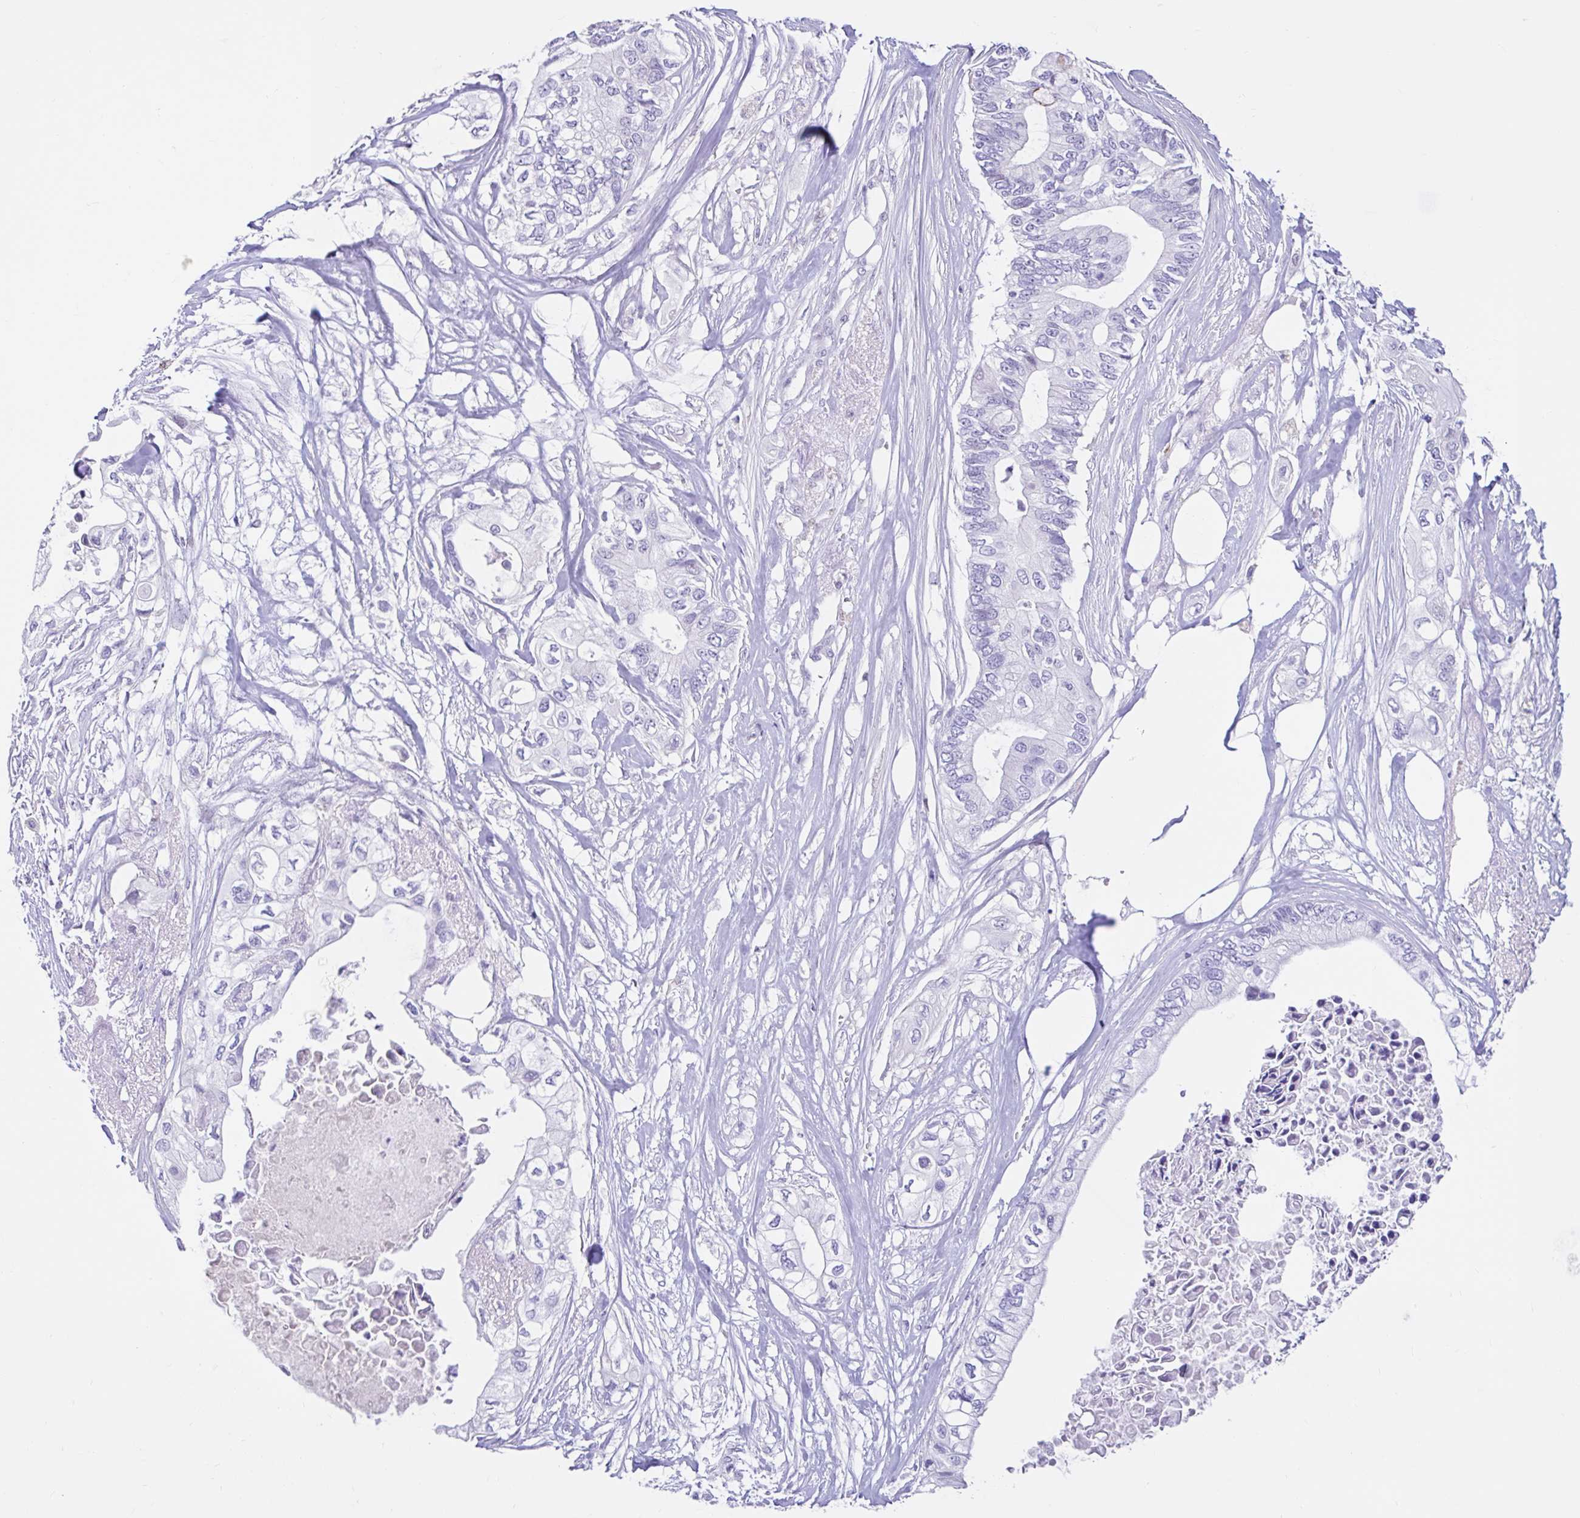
{"staining": {"intensity": "negative", "quantity": "none", "location": "none"}, "tissue": "pancreatic cancer", "cell_type": "Tumor cells", "image_type": "cancer", "snomed": [{"axis": "morphology", "description": "Adenocarcinoma, NOS"}, {"axis": "topography", "description": "Pancreas"}], "caption": "An immunohistochemistry micrograph of pancreatic cancer is shown. There is no staining in tumor cells of pancreatic cancer. (Brightfield microscopy of DAB (3,3'-diaminobenzidine) immunohistochemistry (IHC) at high magnification).", "gene": "NHLH2", "patient": {"sex": "female", "age": 63}}